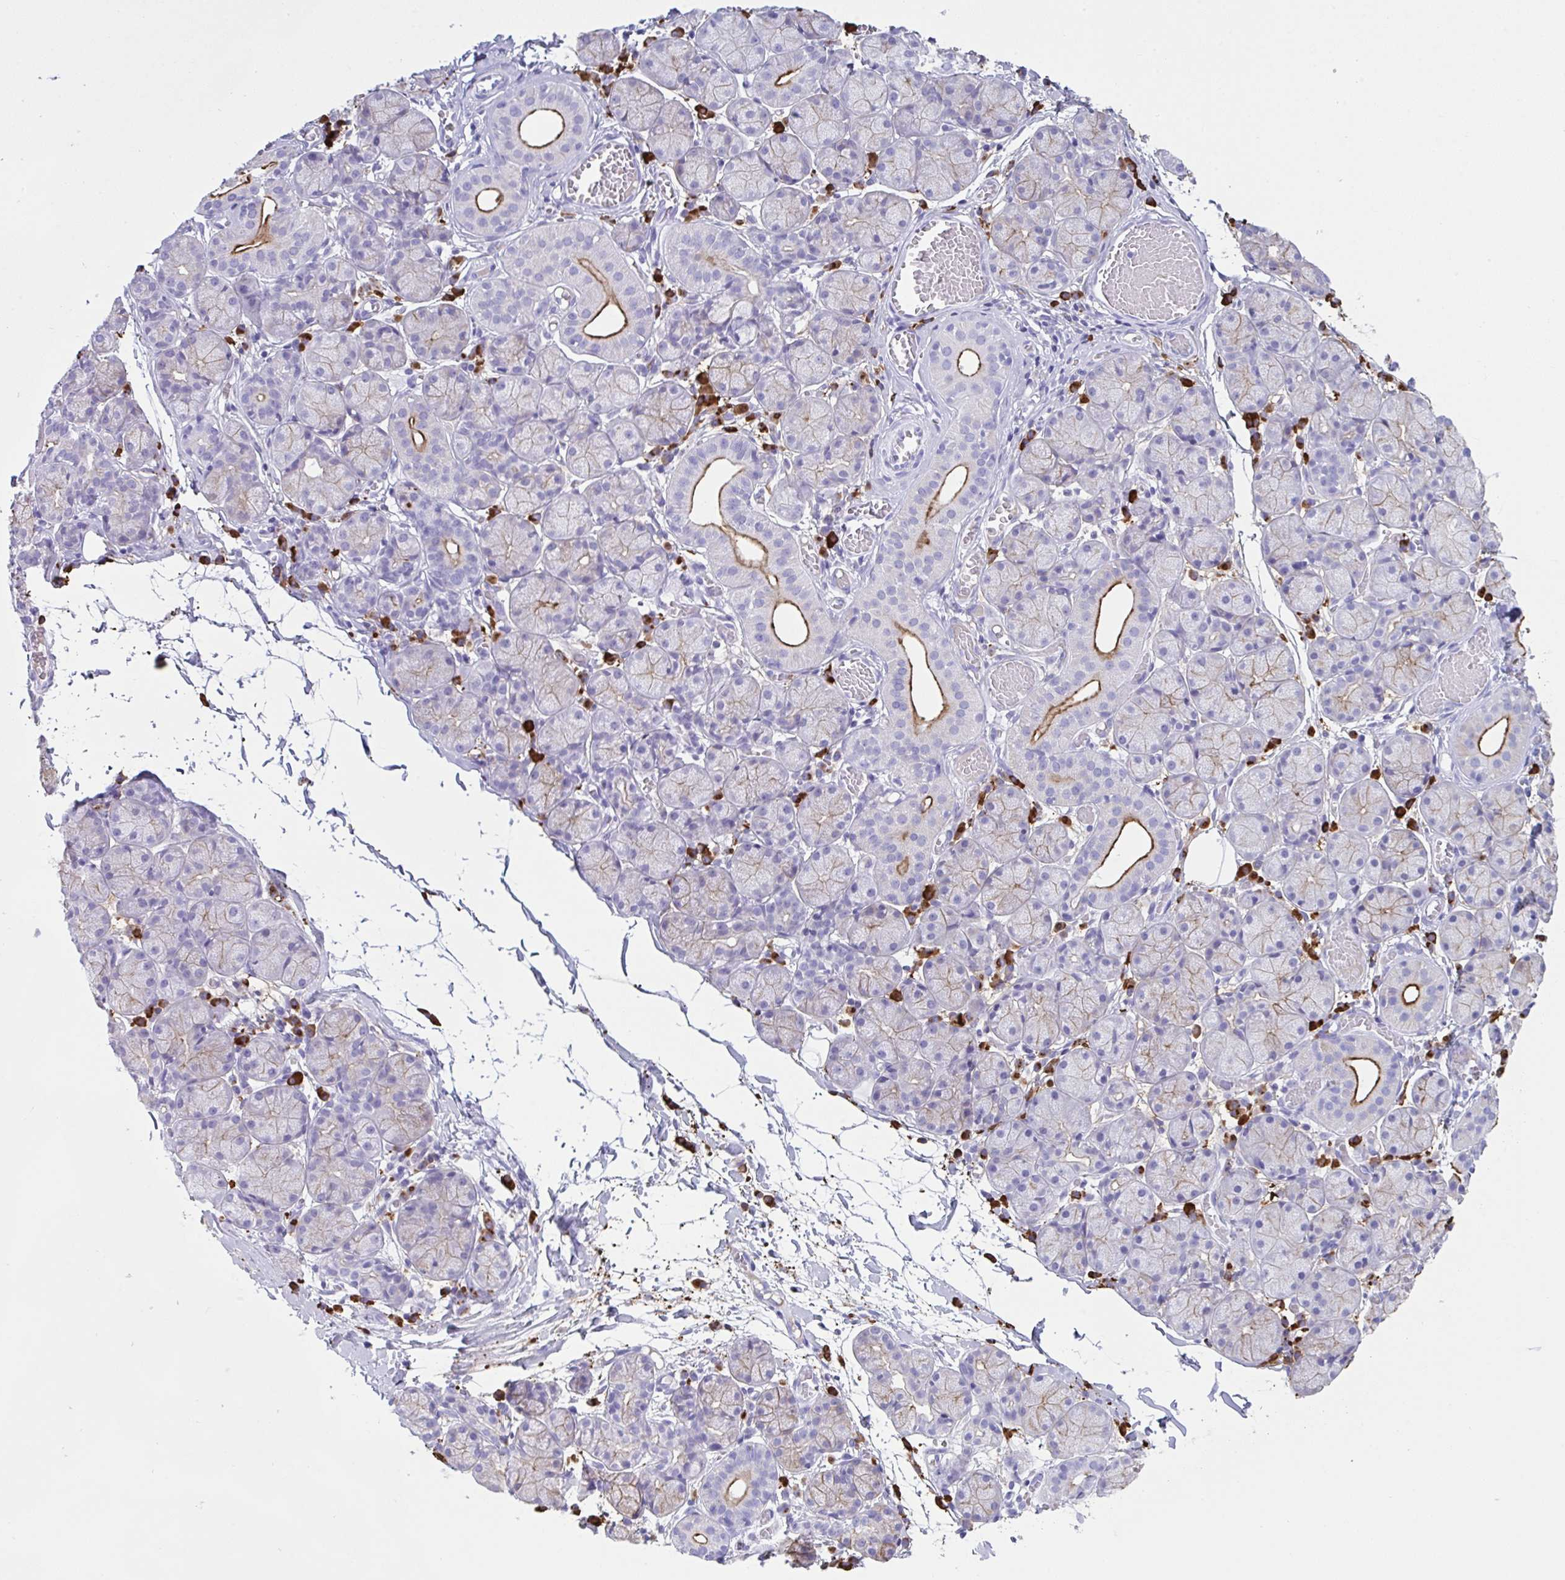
{"staining": {"intensity": "moderate", "quantity": "<25%", "location": "cytoplasmic/membranous"}, "tissue": "salivary gland", "cell_type": "Glandular cells", "image_type": "normal", "snomed": [{"axis": "morphology", "description": "Normal tissue, NOS"}, {"axis": "topography", "description": "Salivary gland"}], "caption": "Immunohistochemical staining of benign salivary gland exhibits <25% levels of moderate cytoplasmic/membranous protein staining in approximately <25% of glandular cells. (DAB (3,3'-diaminobenzidine) IHC with brightfield microscopy, high magnification).", "gene": "JCHAIN", "patient": {"sex": "female", "age": 24}}